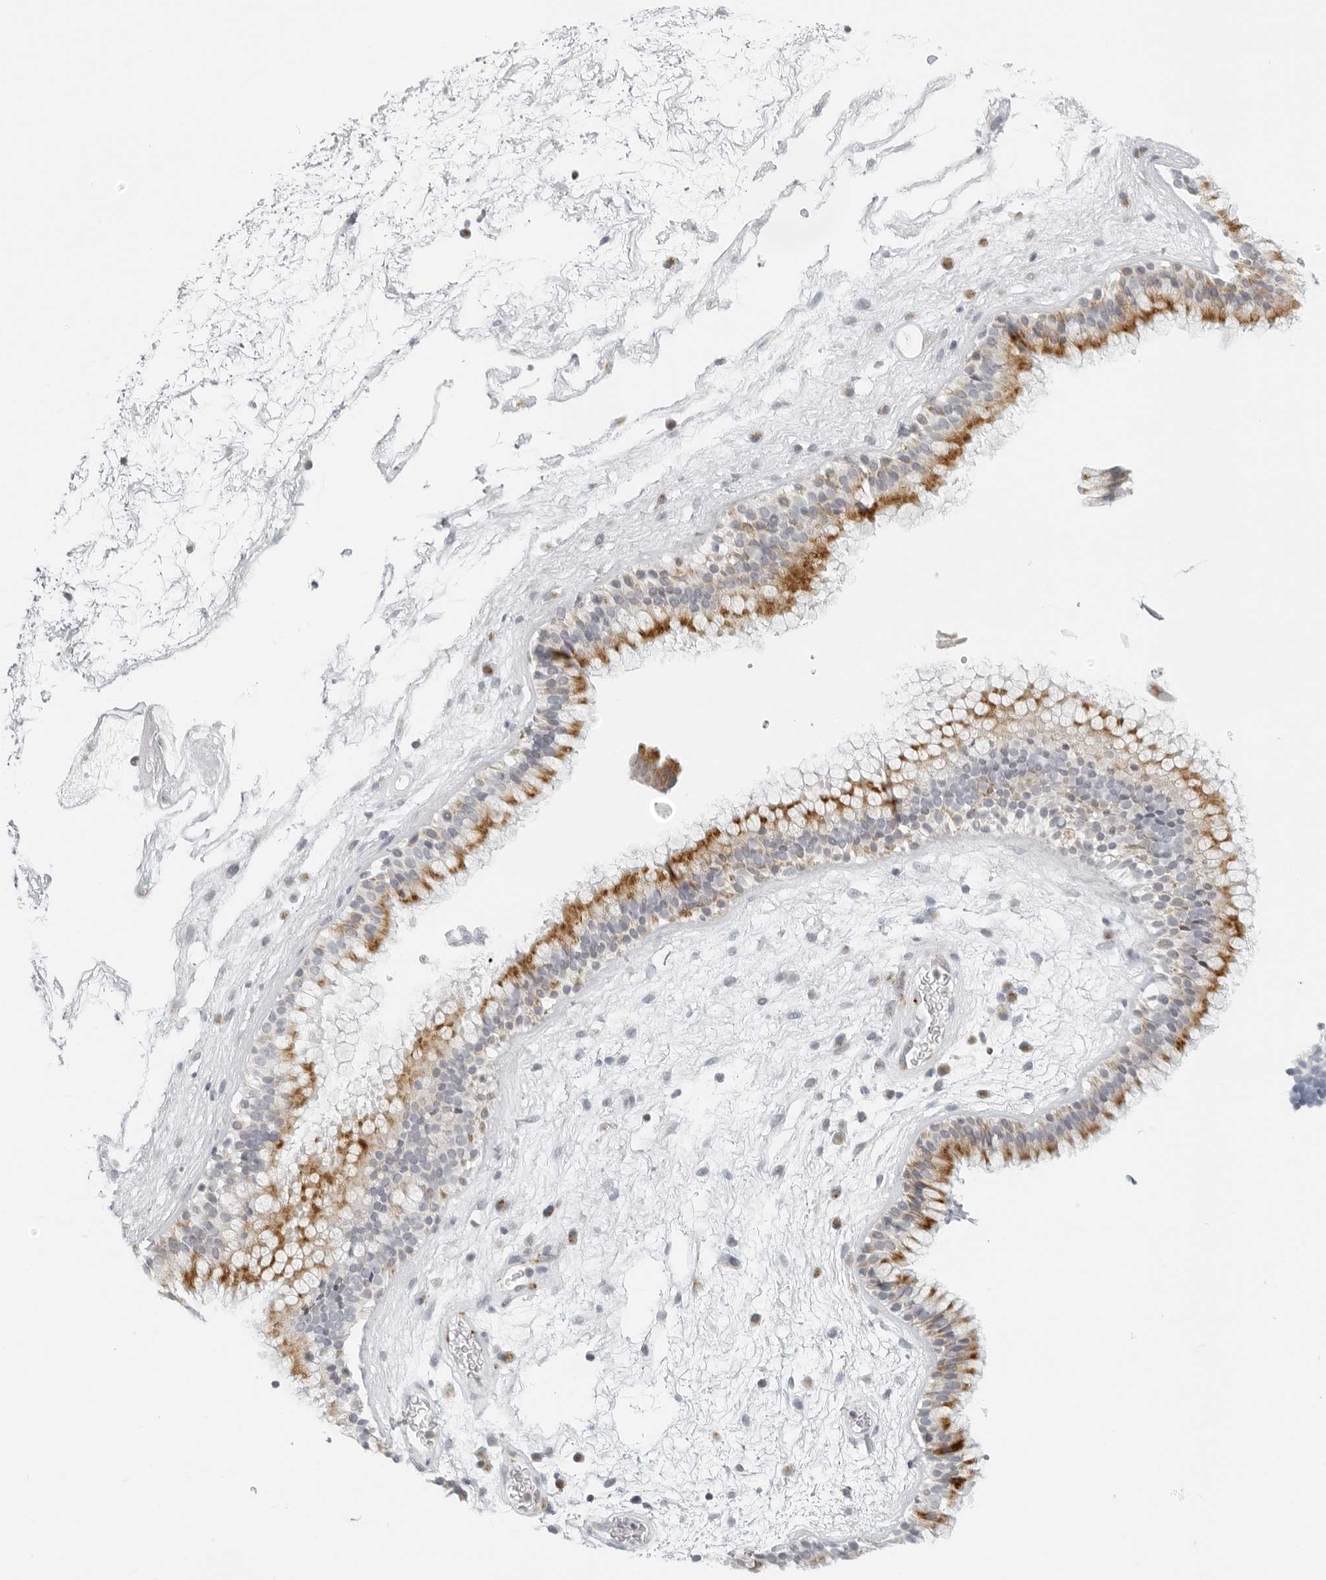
{"staining": {"intensity": "moderate", "quantity": "25%-75%", "location": "cytoplasmic/membranous"}, "tissue": "nasopharynx", "cell_type": "Respiratory epithelial cells", "image_type": "normal", "snomed": [{"axis": "morphology", "description": "Normal tissue, NOS"}, {"axis": "morphology", "description": "Inflammation, NOS"}, {"axis": "topography", "description": "Nasopharynx"}], "caption": "High-magnification brightfield microscopy of normal nasopharynx stained with DAB (3,3'-diaminobenzidine) (brown) and counterstained with hematoxylin (blue). respiratory epithelial cells exhibit moderate cytoplasmic/membranous staining is appreciated in approximately25%-75% of cells.", "gene": "RPS6KC1", "patient": {"sex": "male", "age": 48}}